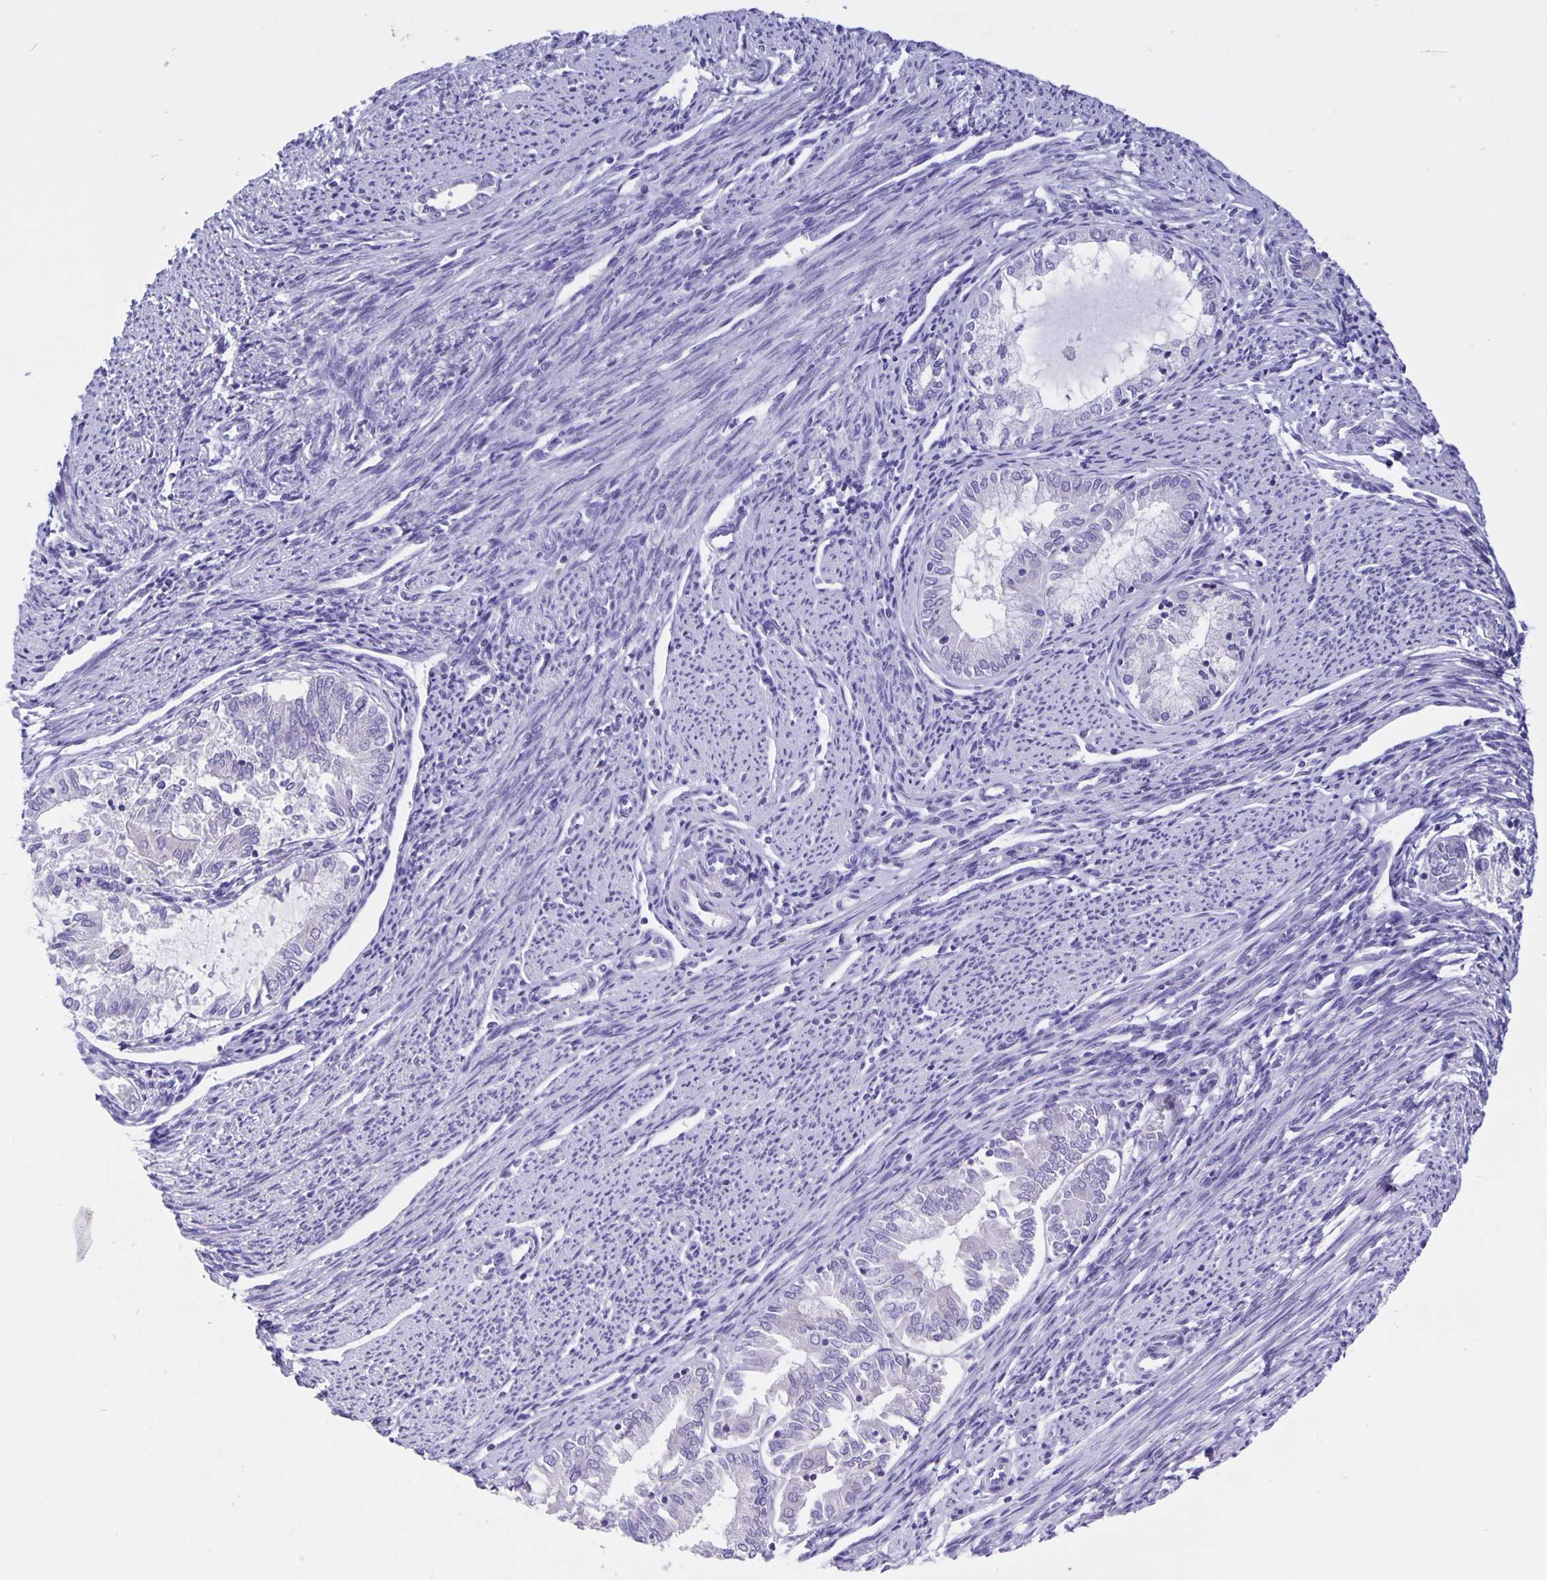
{"staining": {"intensity": "negative", "quantity": "none", "location": "none"}, "tissue": "endometrial cancer", "cell_type": "Tumor cells", "image_type": "cancer", "snomed": [{"axis": "morphology", "description": "Adenocarcinoma, NOS"}, {"axis": "topography", "description": "Endometrium"}], "caption": "Endometrial cancer (adenocarcinoma) was stained to show a protein in brown. There is no significant staining in tumor cells.", "gene": "ERMN", "patient": {"sex": "female", "age": 79}}